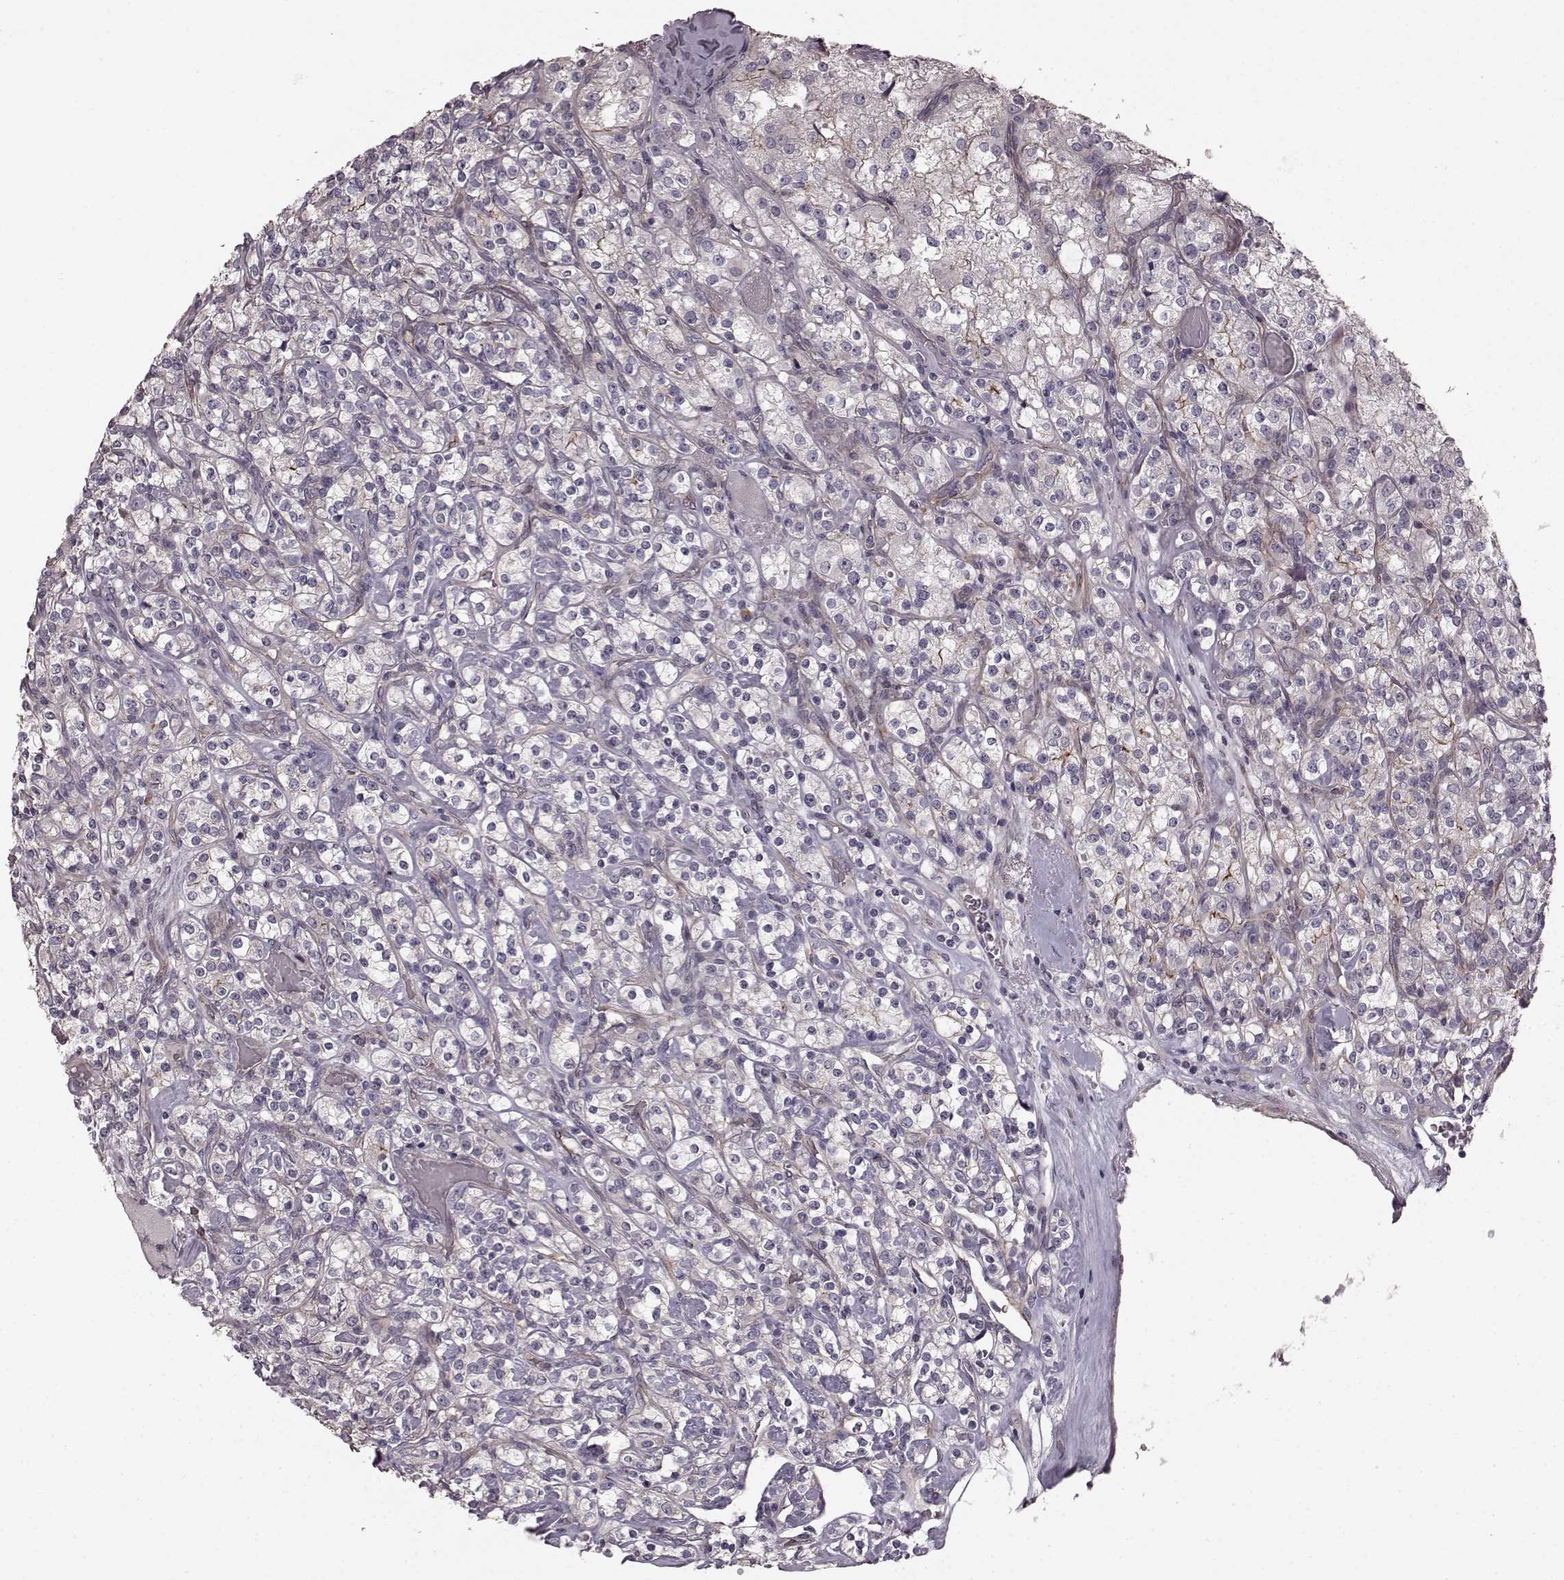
{"staining": {"intensity": "negative", "quantity": "none", "location": "none"}, "tissue": "renal cancer", "cell_type": "Tumor cells", "image_type": "cancer", "snomed": [{"axis": "morphology", "description": "Adenocarcinoma, NOS"}, {"axis": "topography", "description": "Kidney"}], "caption": "Histopathology image shows no significant protein positivity in tumor cells of adenocarcinoma (renal).", "gene": "SLC22A18", "patient": {"sex": "male", "age": 77}}